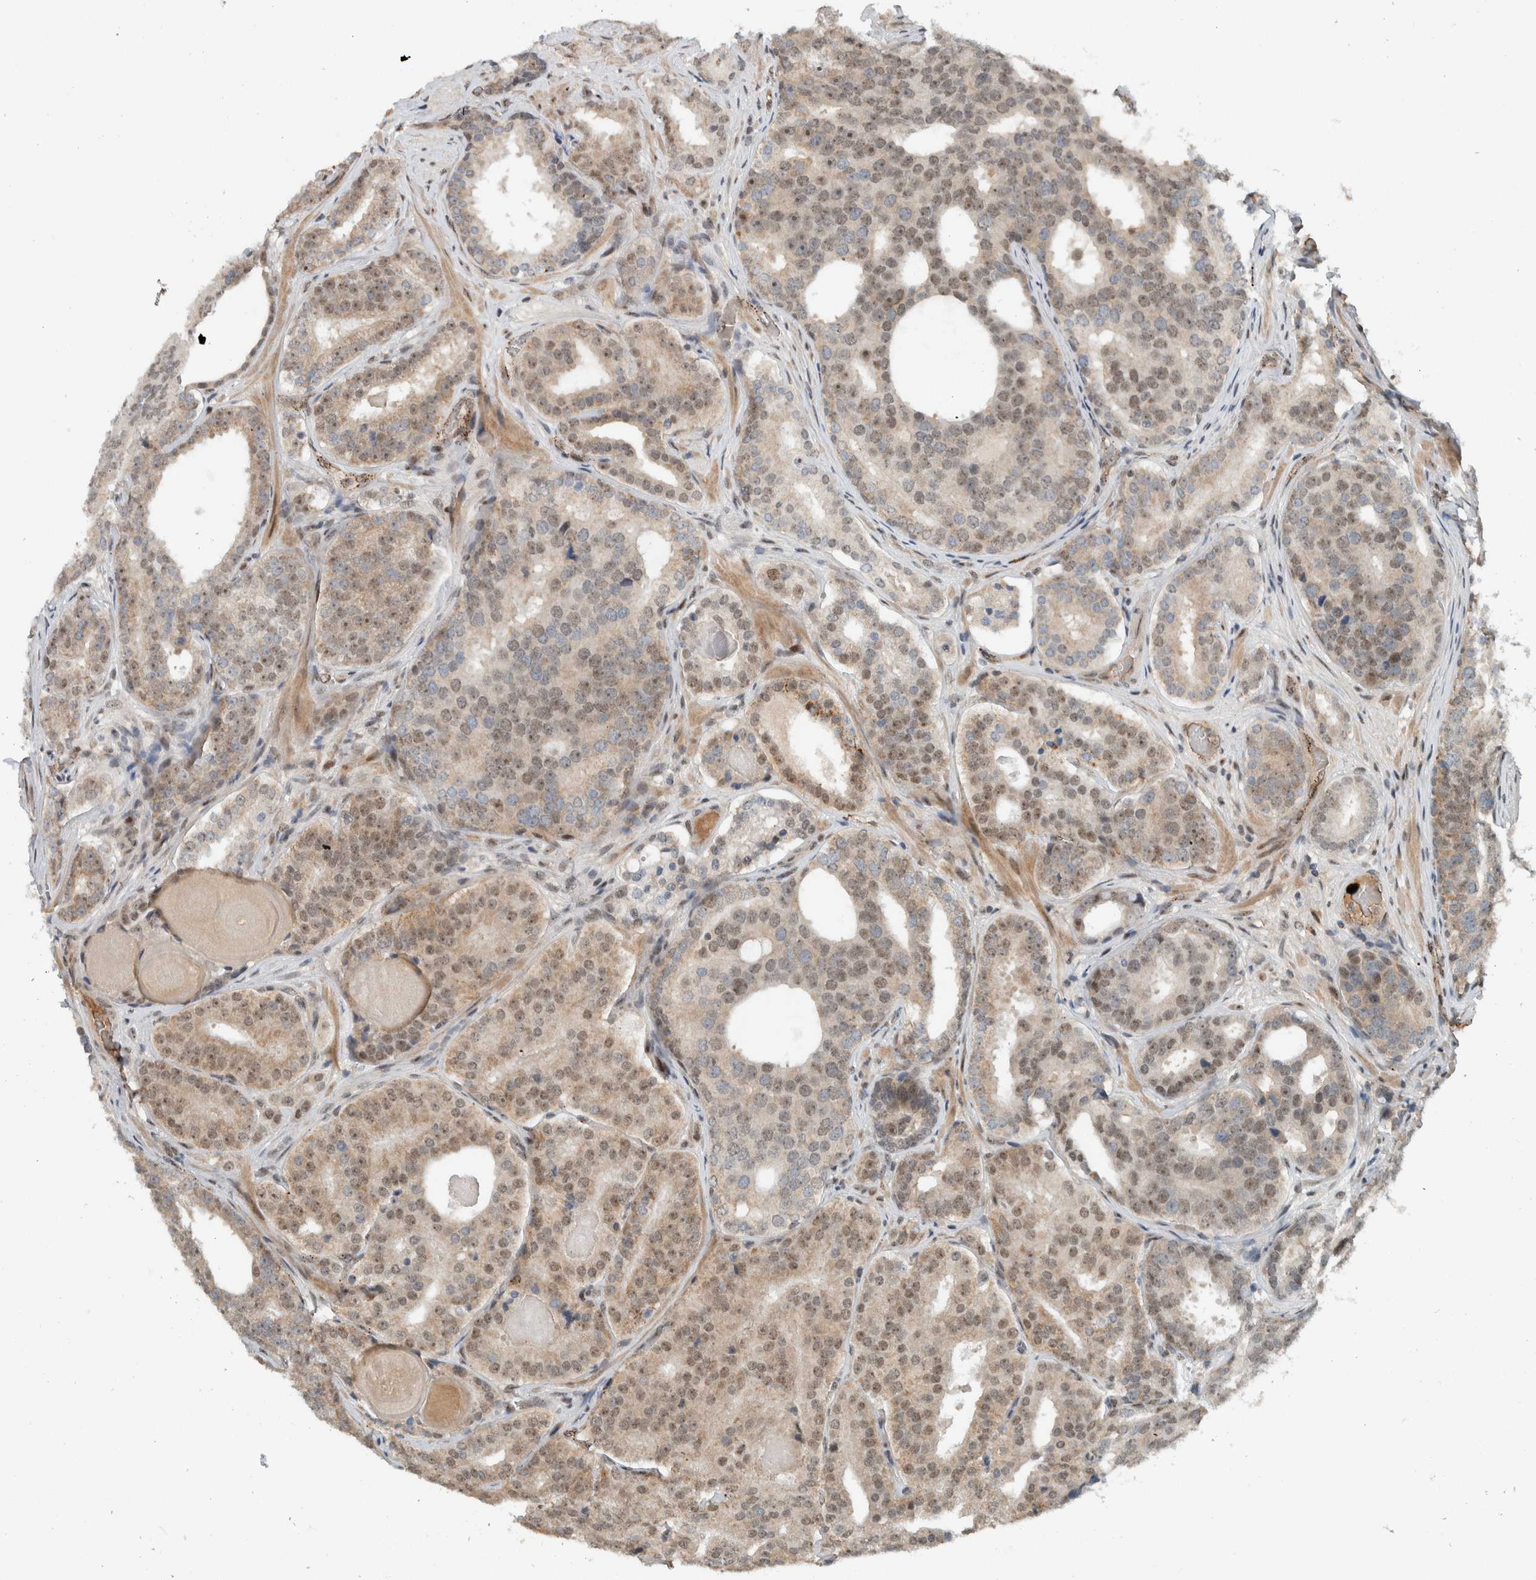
{"staining": {"intensity": "weak", "quantity": ">75%", "location": "cytoplasmic/membranous,nuclear"}, "tissue": "prostate cancer", "cell_type": "Tumor cells", "image_type": "cancer", "snomed": [{"axis": "morphology", "description": "Adenocarcinoma, High grade"}, {"axis": "topography", "description": "Prostate"}], "caption": "Tumor cells reveal low levels of weak cytoplasmic/membranous and nuclear expression in about >75% of cells in prostate cancer (high-grade adenocarcinoma). Using DAB (brown) and hematoxylin (blue) stains, captured at high magnification using brightfield microscopy.", "gene": "ZFP91", "patient": {"sex": "male", "age": 60}}